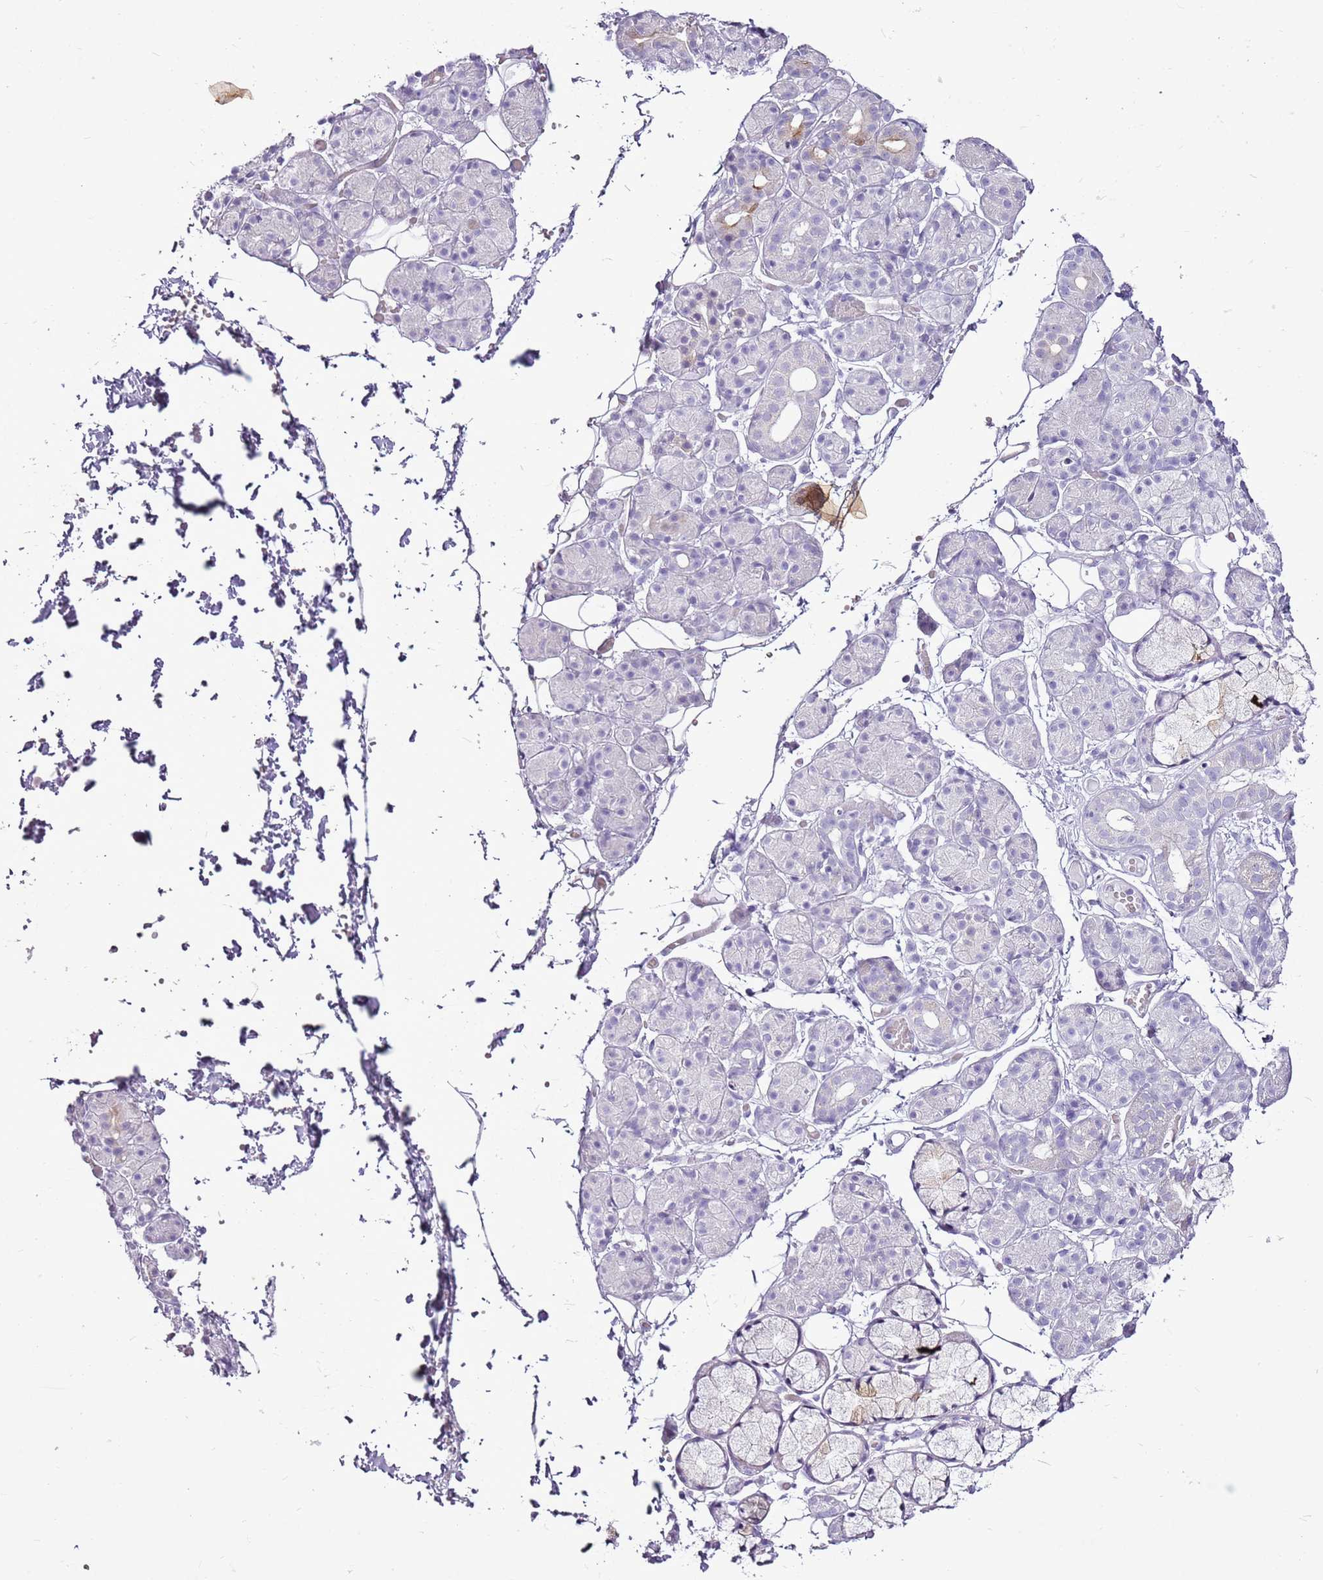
{"staining": {"intensity": "negative", "quantity": "none", "location": "none"}, "tissue": "salivary gland", "cell_type": "Glandular cells", "image_type": "normal", "snomed": [{"axis": "morphology", "description": "Normal tissue, NOS"}, {"axis": "topography", "description": "Salivary gland"}], "caption": "Immunohistochemistry histopathology image of benign salivary gland: salivary gland stained with DAB exhibits no significant protein positivity in glandular cells.", "gene": "CNFN", "patient": {"sex": "male", "age": 63}}